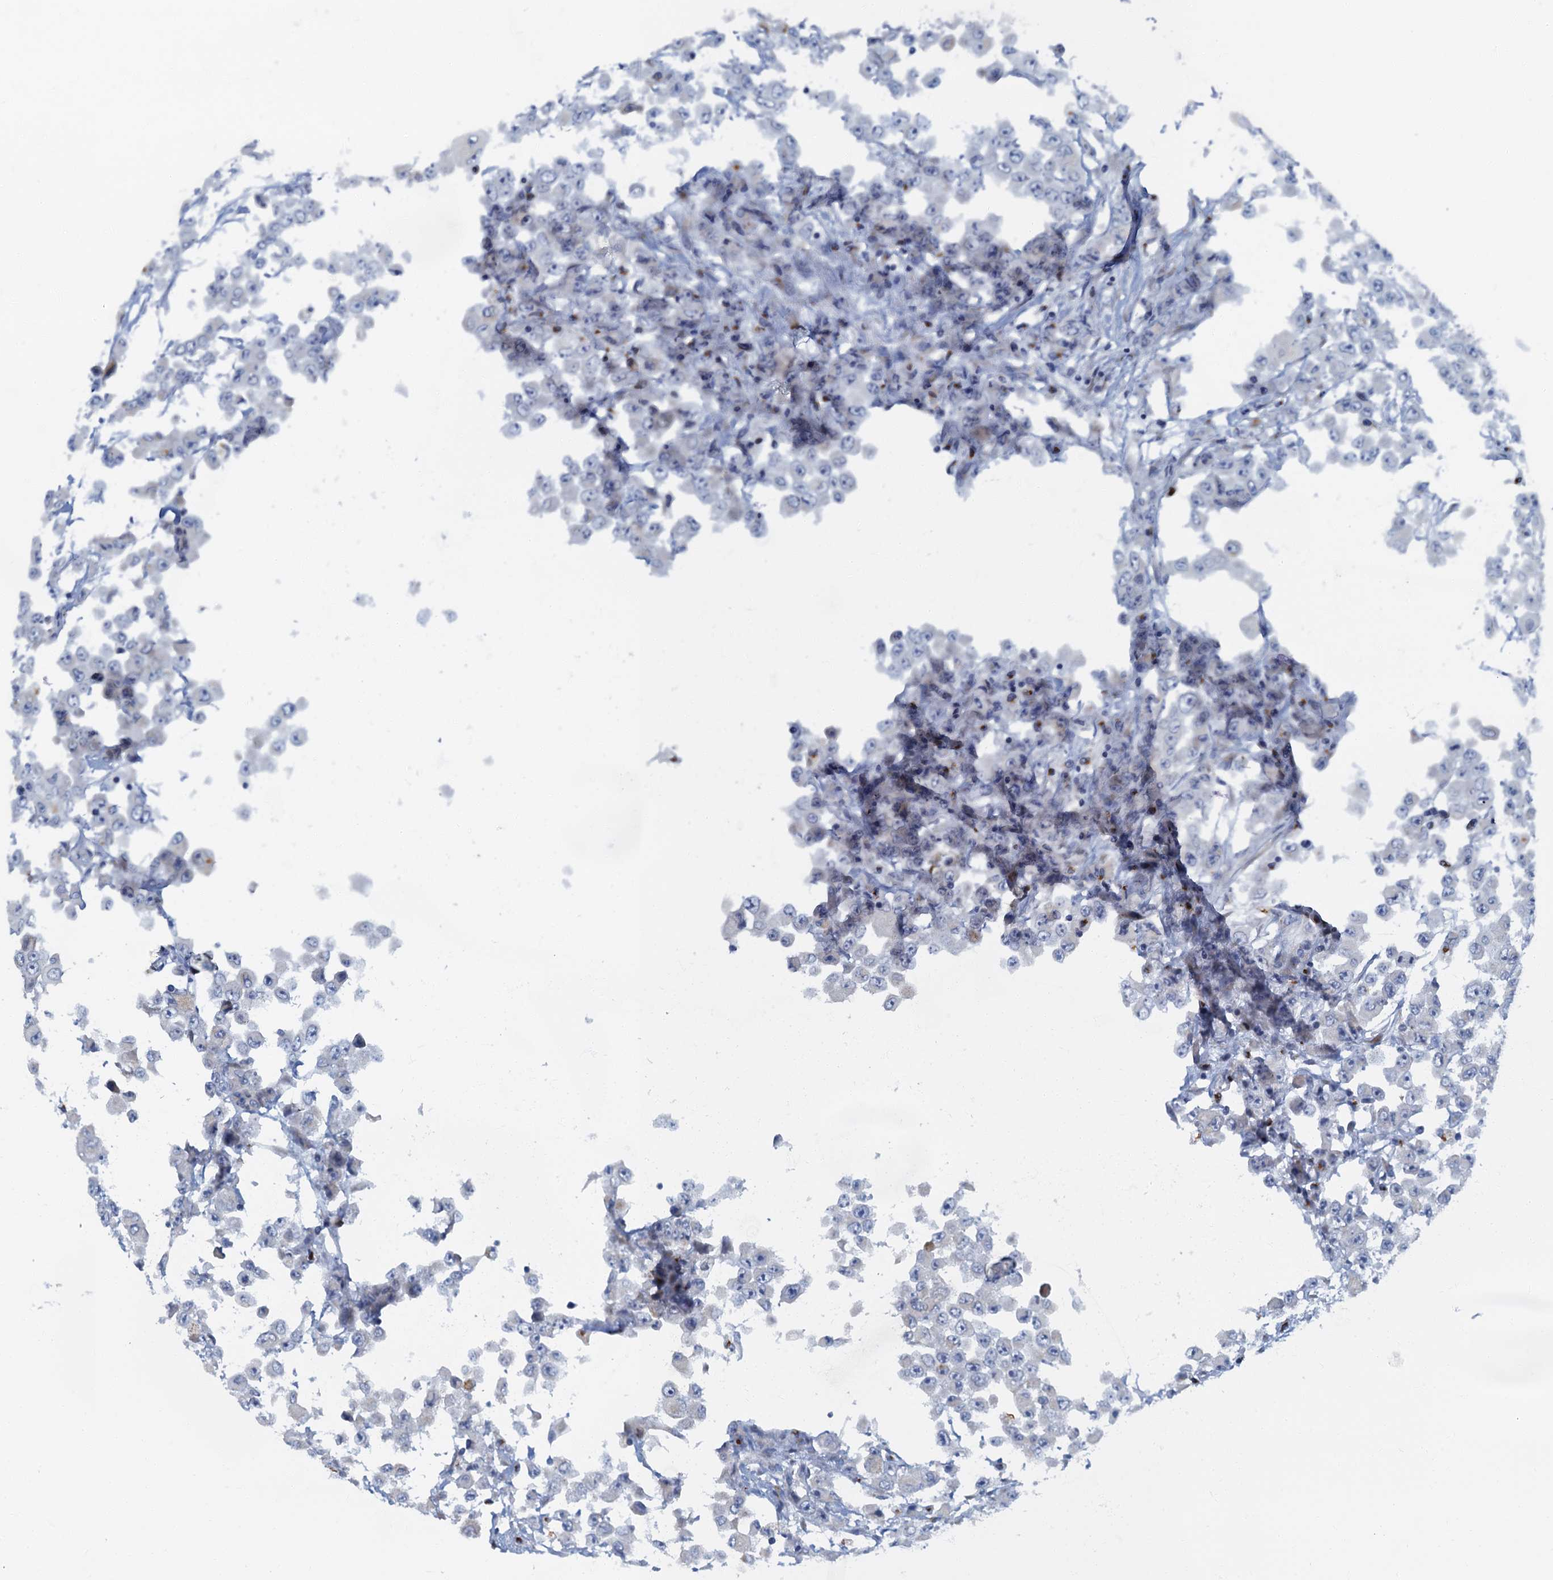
{"staining": {"intensity": "negative", "quantity": "none", "location": "none"}, "tissue": "colorectal cancer", "cell_type": "Tumor cells", "image_type": "cancer", "snomed": [{"axis": "morphology", "description": "Adenocarcinoma, NOS"}, {"axis": "topography", "description": "Colon"}], "caption": "This is an immunohistochemistry (IHC) histopathology image of colorectal cancer (adenocarcinoma). There is no positivity in tumor cells.", "gene": "LYPD3", "patient": {"sex": "male", "age": 51}}